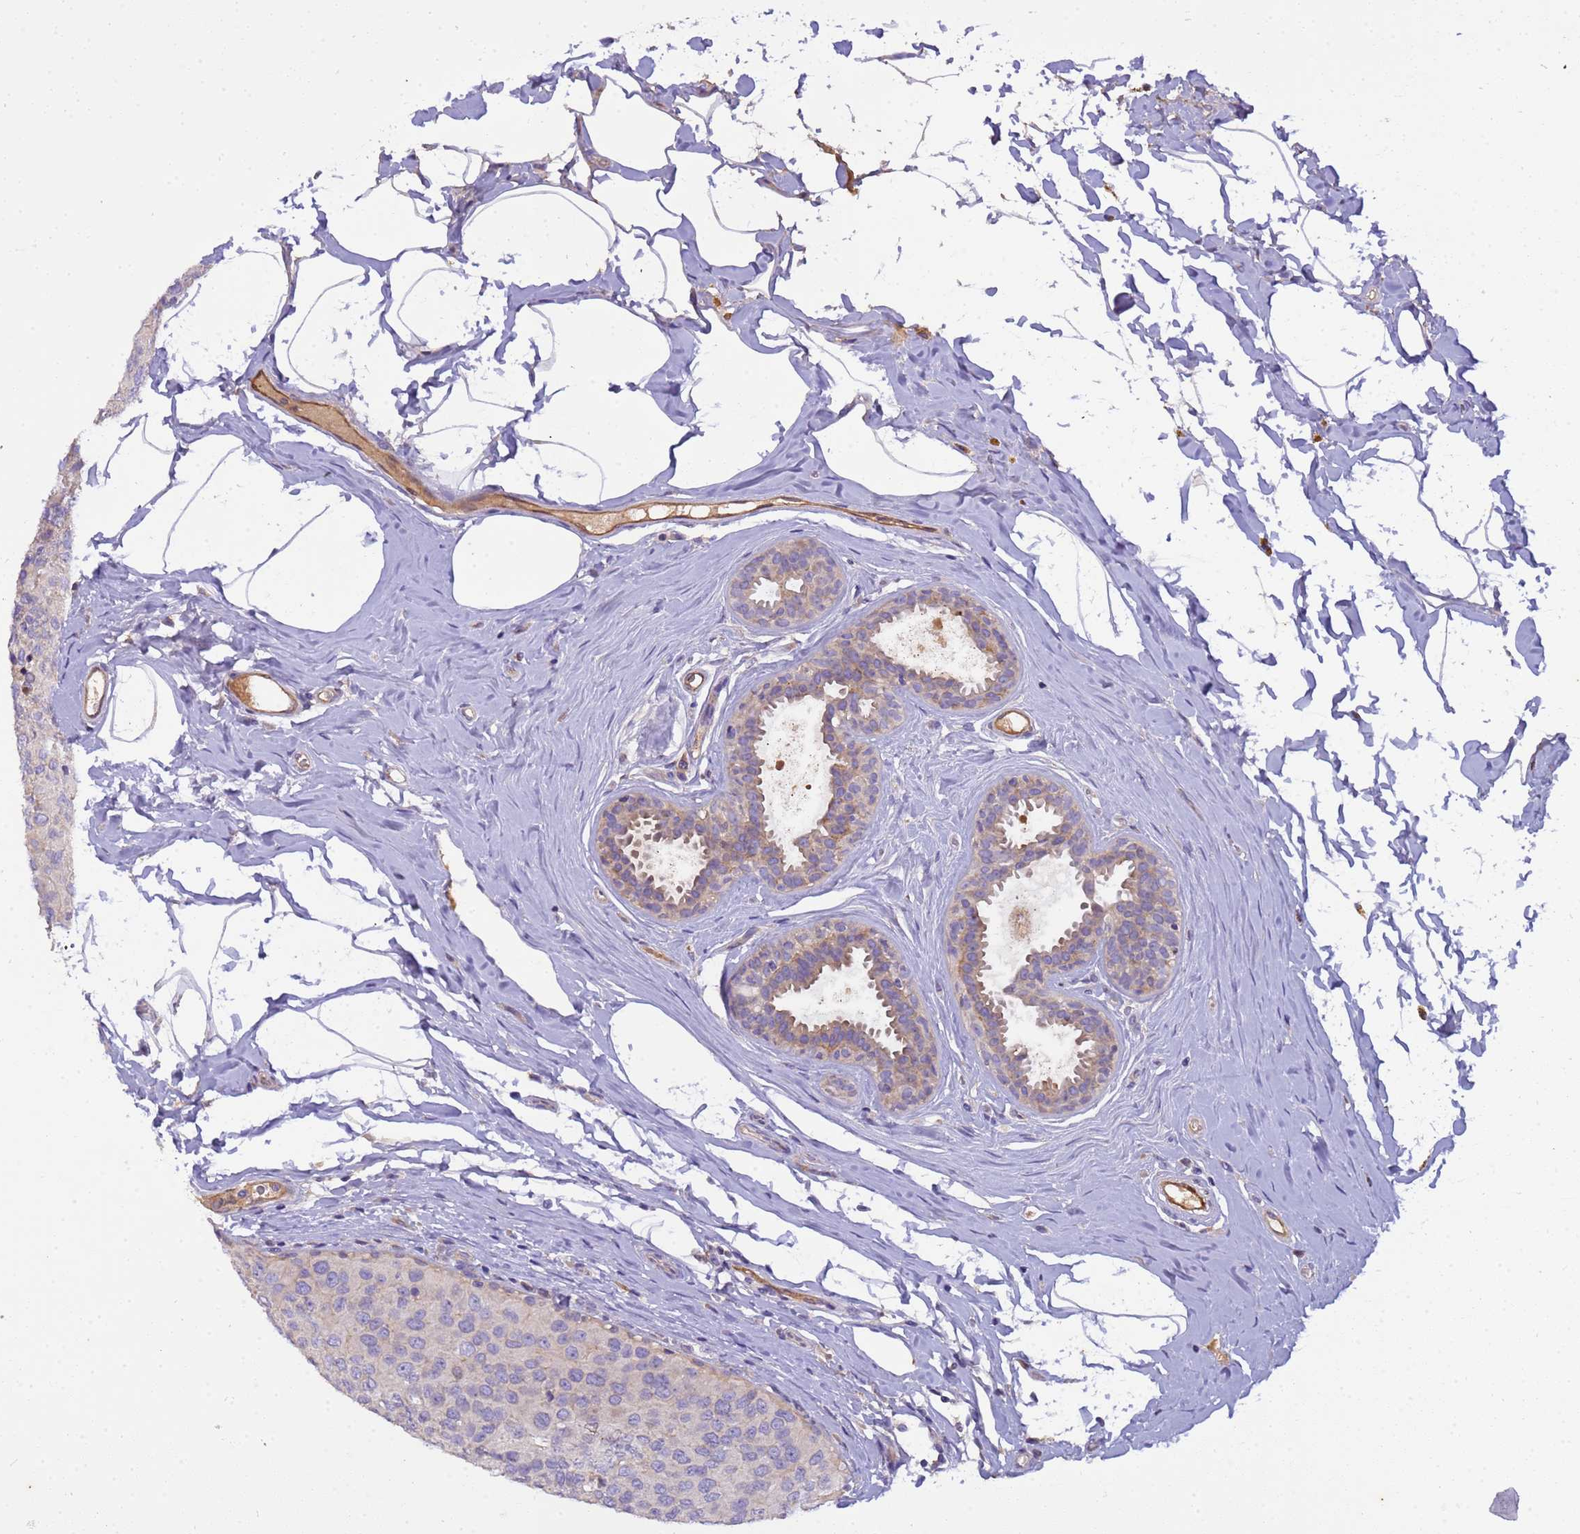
{"staining": {"intensity": "negative", "quantity": "none", "location": "none"}, "tissue": "breast cancer", "cell_type": "Tumor cells", "image_type": "cancer", "snomed": [{"axis": "morphology", "description": "Duct carcinoma"}, {"axis": "topography", "description": "Breast"}], "caption": "Immunohistochemistry photomicrograph of breast cancer (intraductal carcinoma) stained for a protein (brown), which reveals no staining in tumor cells. Nuclei are stained in blue.", "gene": "PLCXD3", "patient": {"sex": "female", "age": 55}}